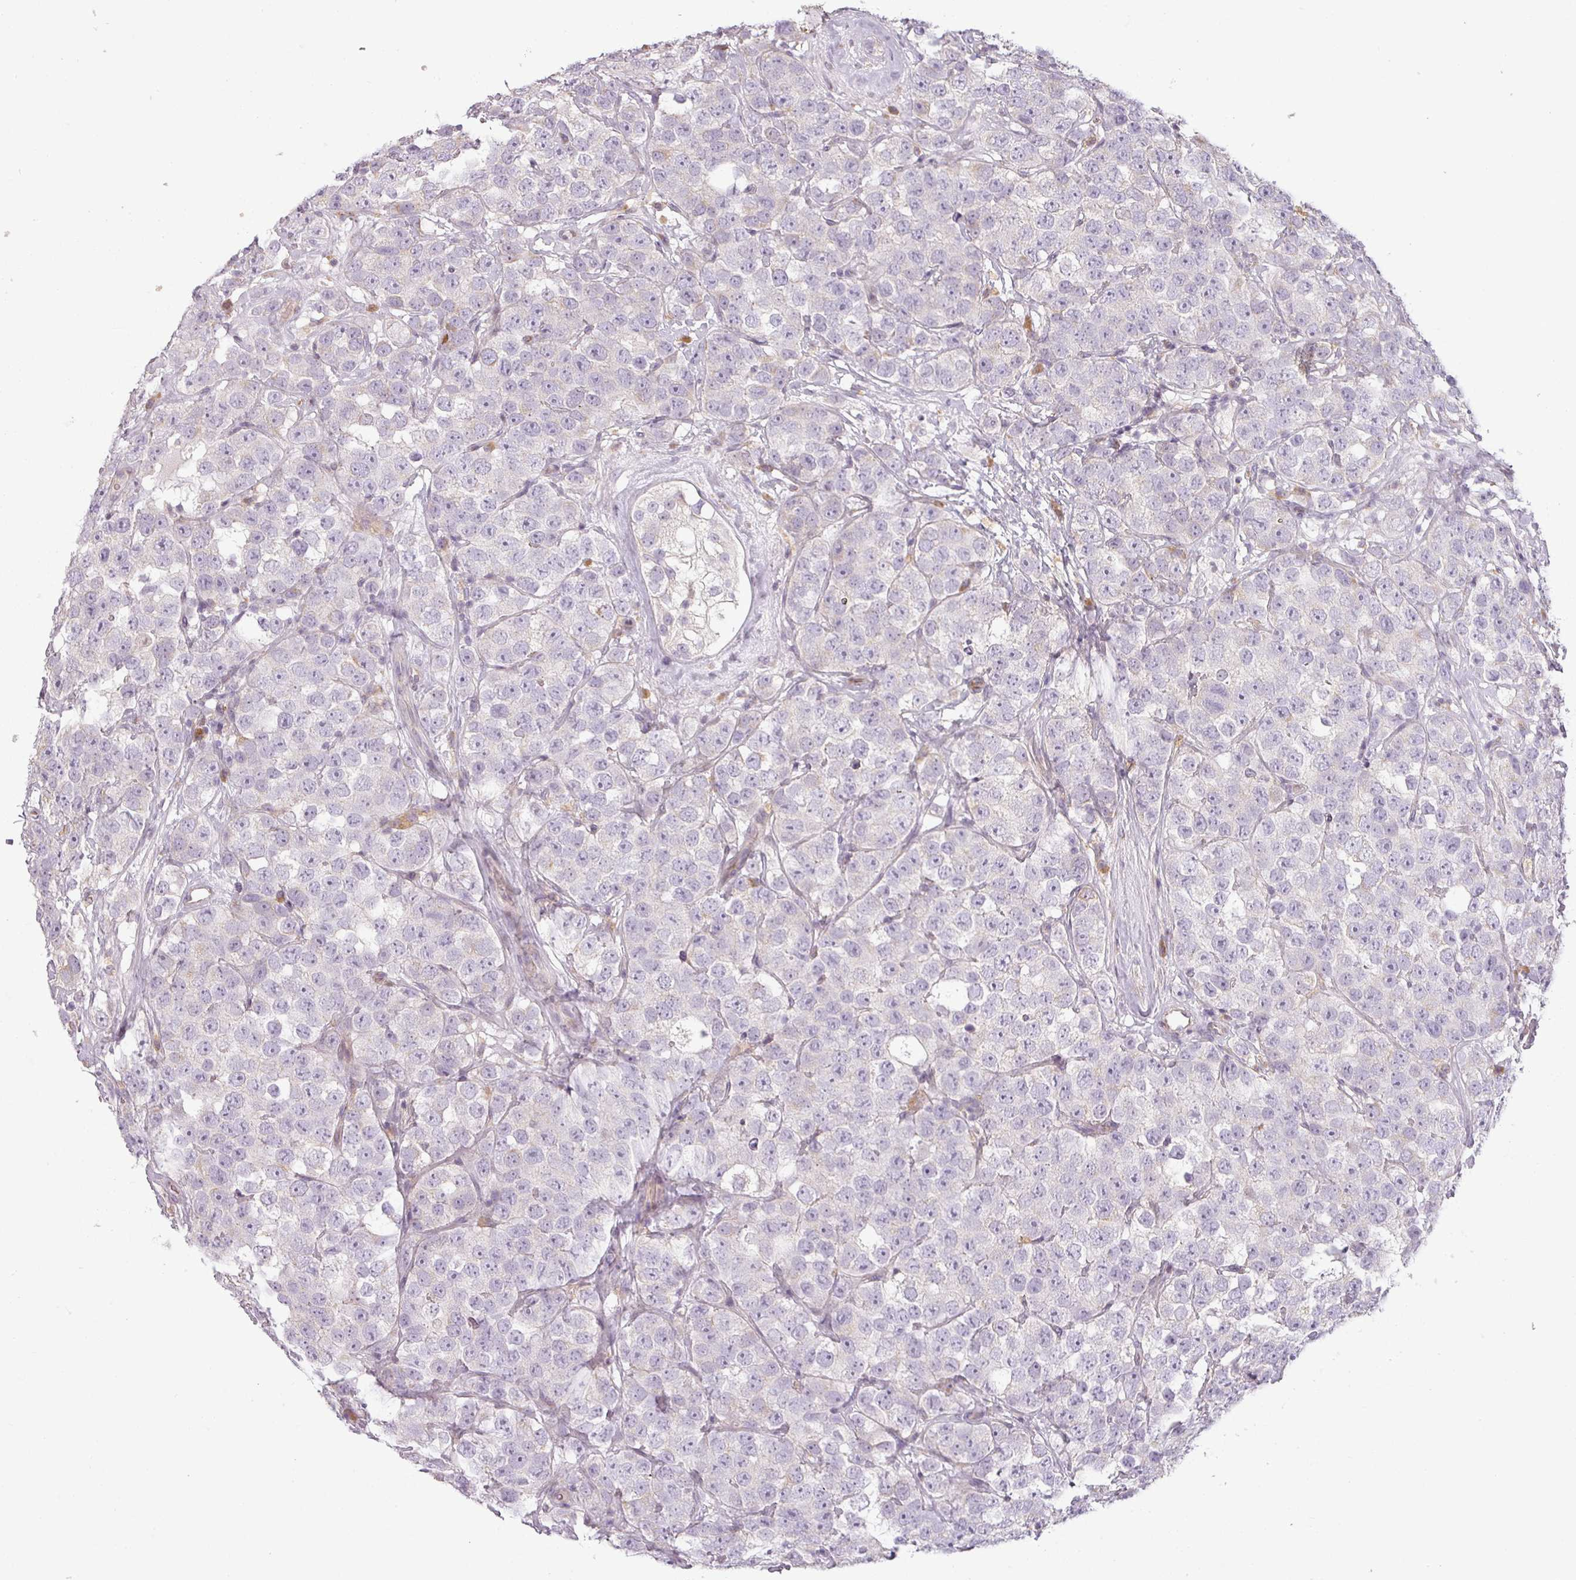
{"staining": {"intensity": "negative", "quantity": "none", "location": "none"}, "tissue": "testis cancer", "cell_type": "Tumor cells", "image_type": "cancer", "snomed": [{"axis": "morphology", "description": "Seminoma, NOS"}, {"axis": "topography", "description": "Testis"}], "caption": "An immunohistochemistry photomicrograph of testis seminoma is shown. There is no staining in tumor cells of testis seminoma. (Stains: DAB immunohistochemistry with hematoxylin counter stain, Microscopy: brightfield microscopy at high magnification).", "gene": "CCDC144A", "patient": {"sex": "male", "age": 28}}